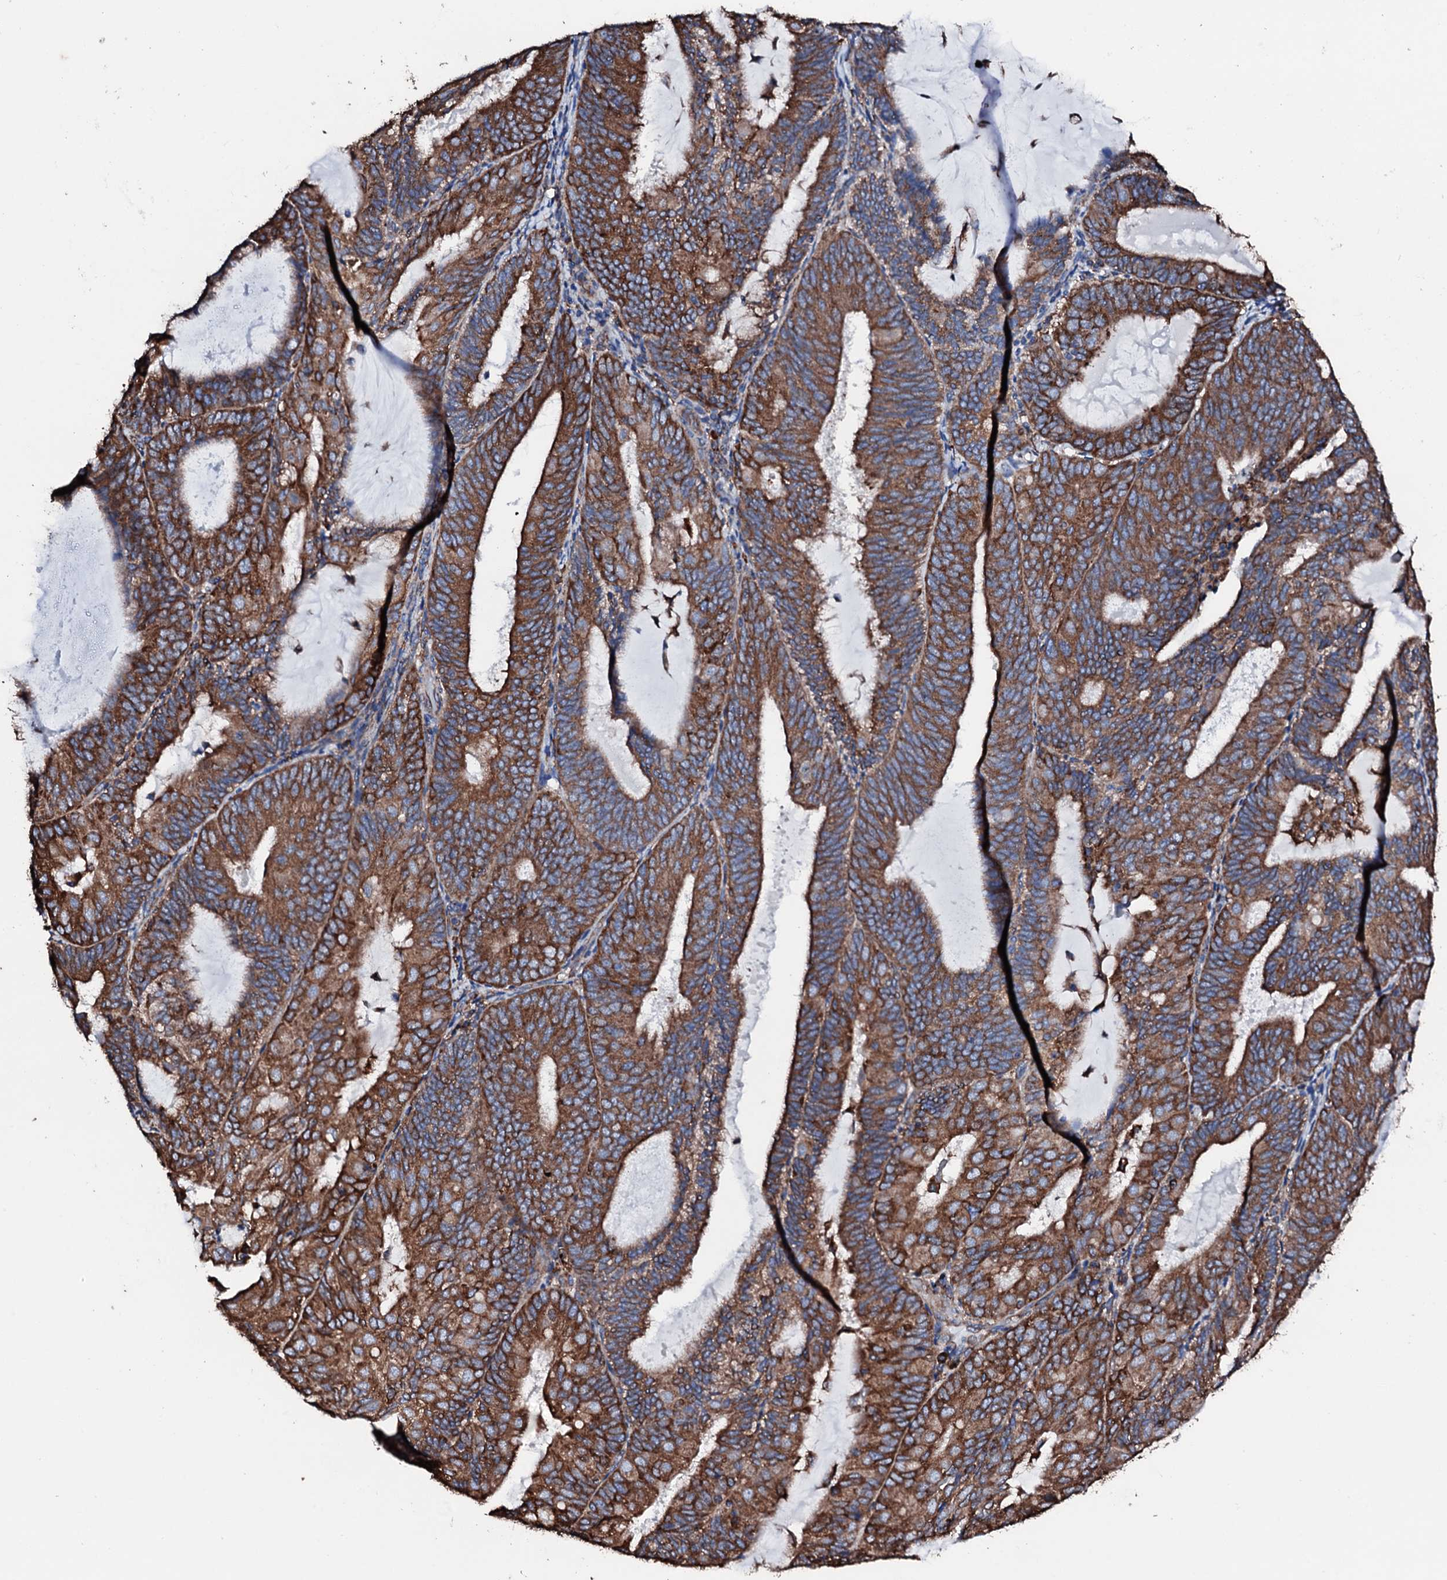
{"staining": {"intensity": "strong", "quantity": ">75%", "location": "cytoplasmic/membranous"}, "tissue": "endometrial cancer", "cell_type": "Tumor cells", "image_type": "cancer", "snomed": [{"axis": "morphology", "description": "Adenocarcinoma, NOS"}, {"axis": "topography", "description": "Endometrium"}], "caption": "Strong cytoplasmic/membranous protein expression is identified in approximately >75% of tumor cells in adenocarcinoma (endometrial). (Brightfield microscopy of DAB IHC at high magnification).", "gene": "AMDHD1", "patient": {"sex": "female", "age": 81}}